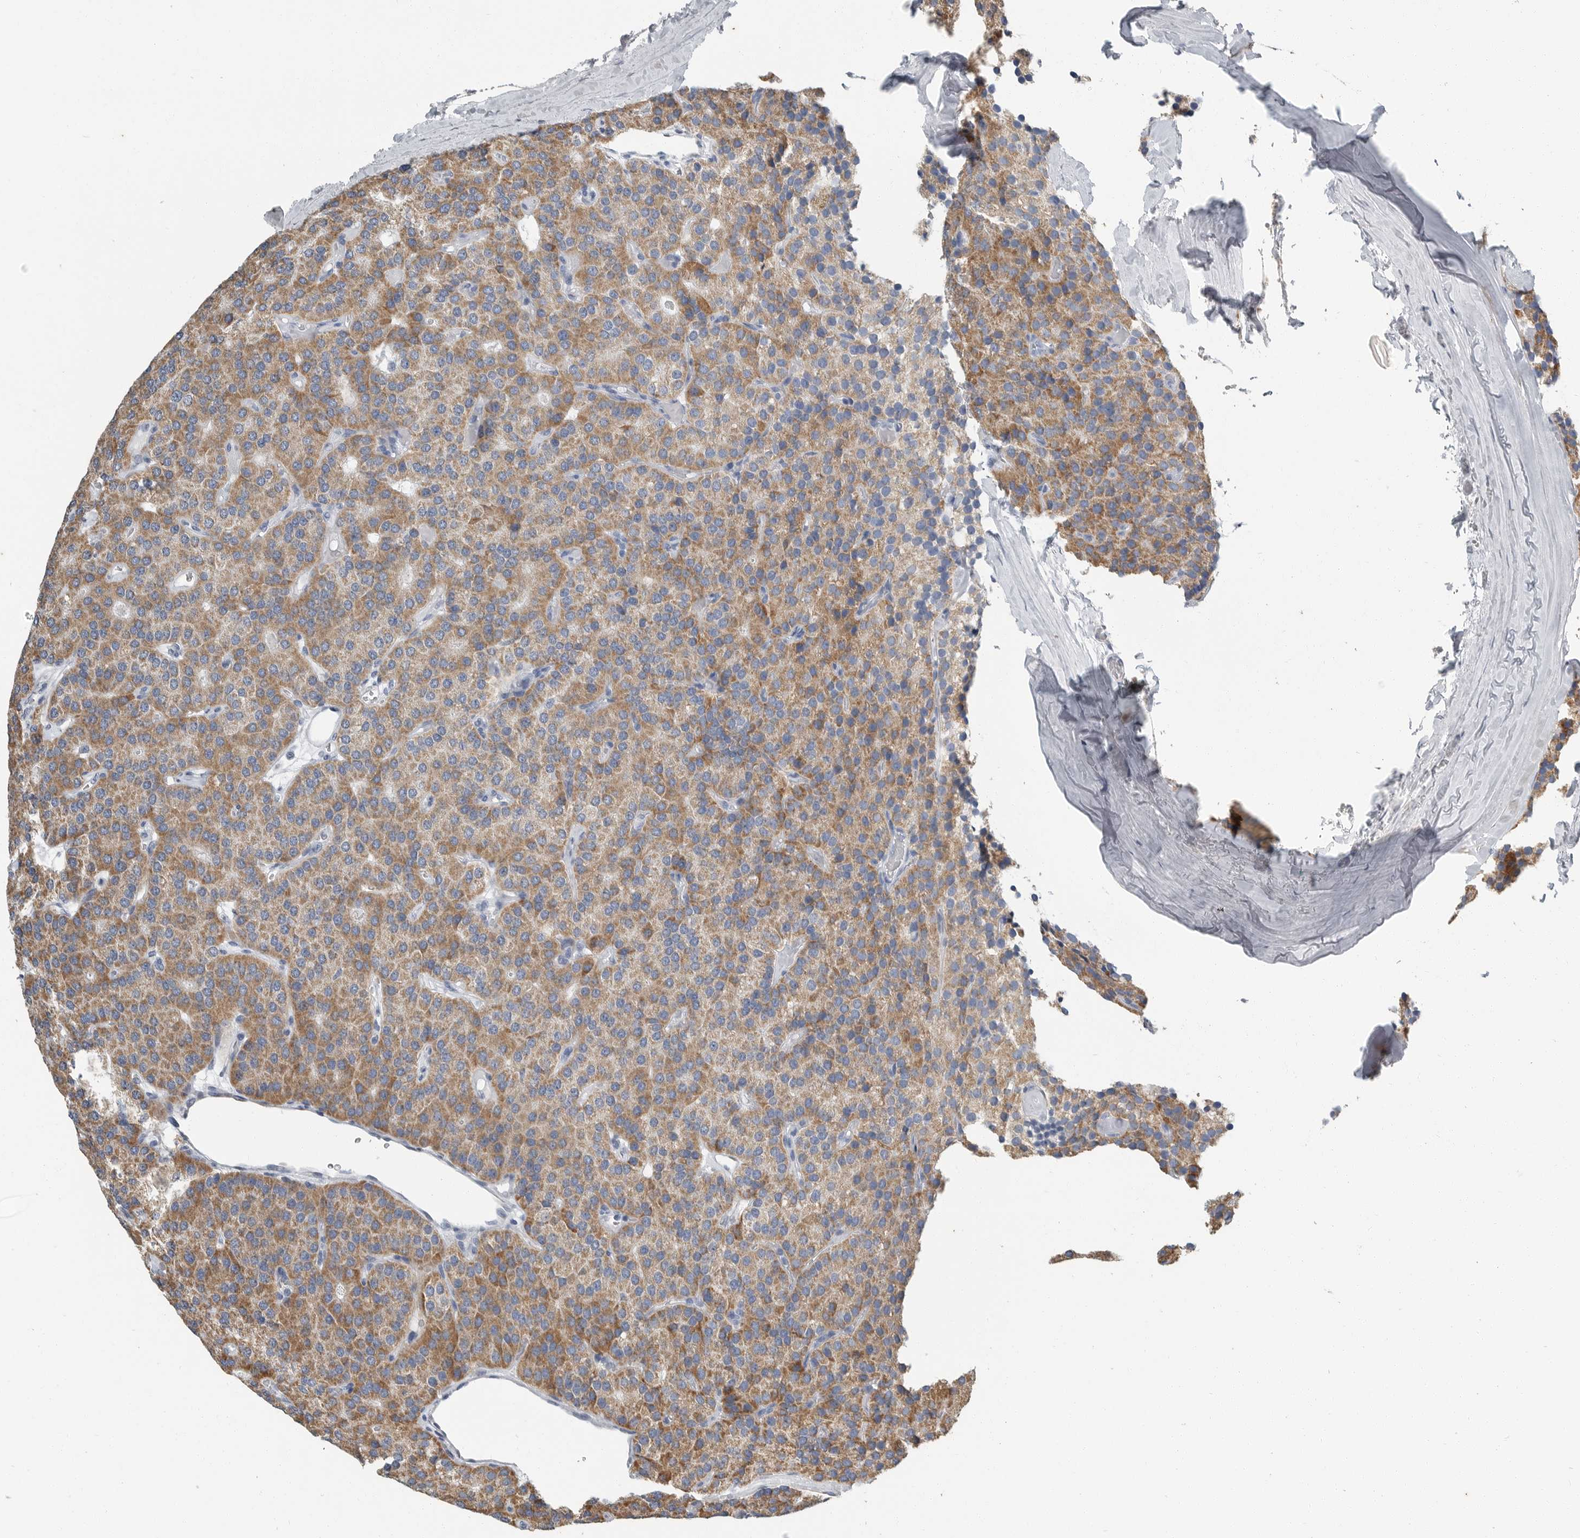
{"staining": {"intensity": "moderate", "quantity": "25%-75%", "location": "cytoplasmic/membranous"}, "tissue": "parathyroid gland", "cell_type": "Glandular cells", "image_type": "normal", "snomed": [{"axis": "morphology", "description": "Normal tissue, NOS"}, {"axis": "morphology", "description": "Adenoma, NOS"}, {"axis": "topography", "description": "Parathyroid gland"}], "caption": "An image of parathyroid gland stained for a protein exhibits moderate cytoplasmic/membranous brown staining in glandular cells.", "gene": "PLN", "patient": {"sex": "female", "age": 86}}